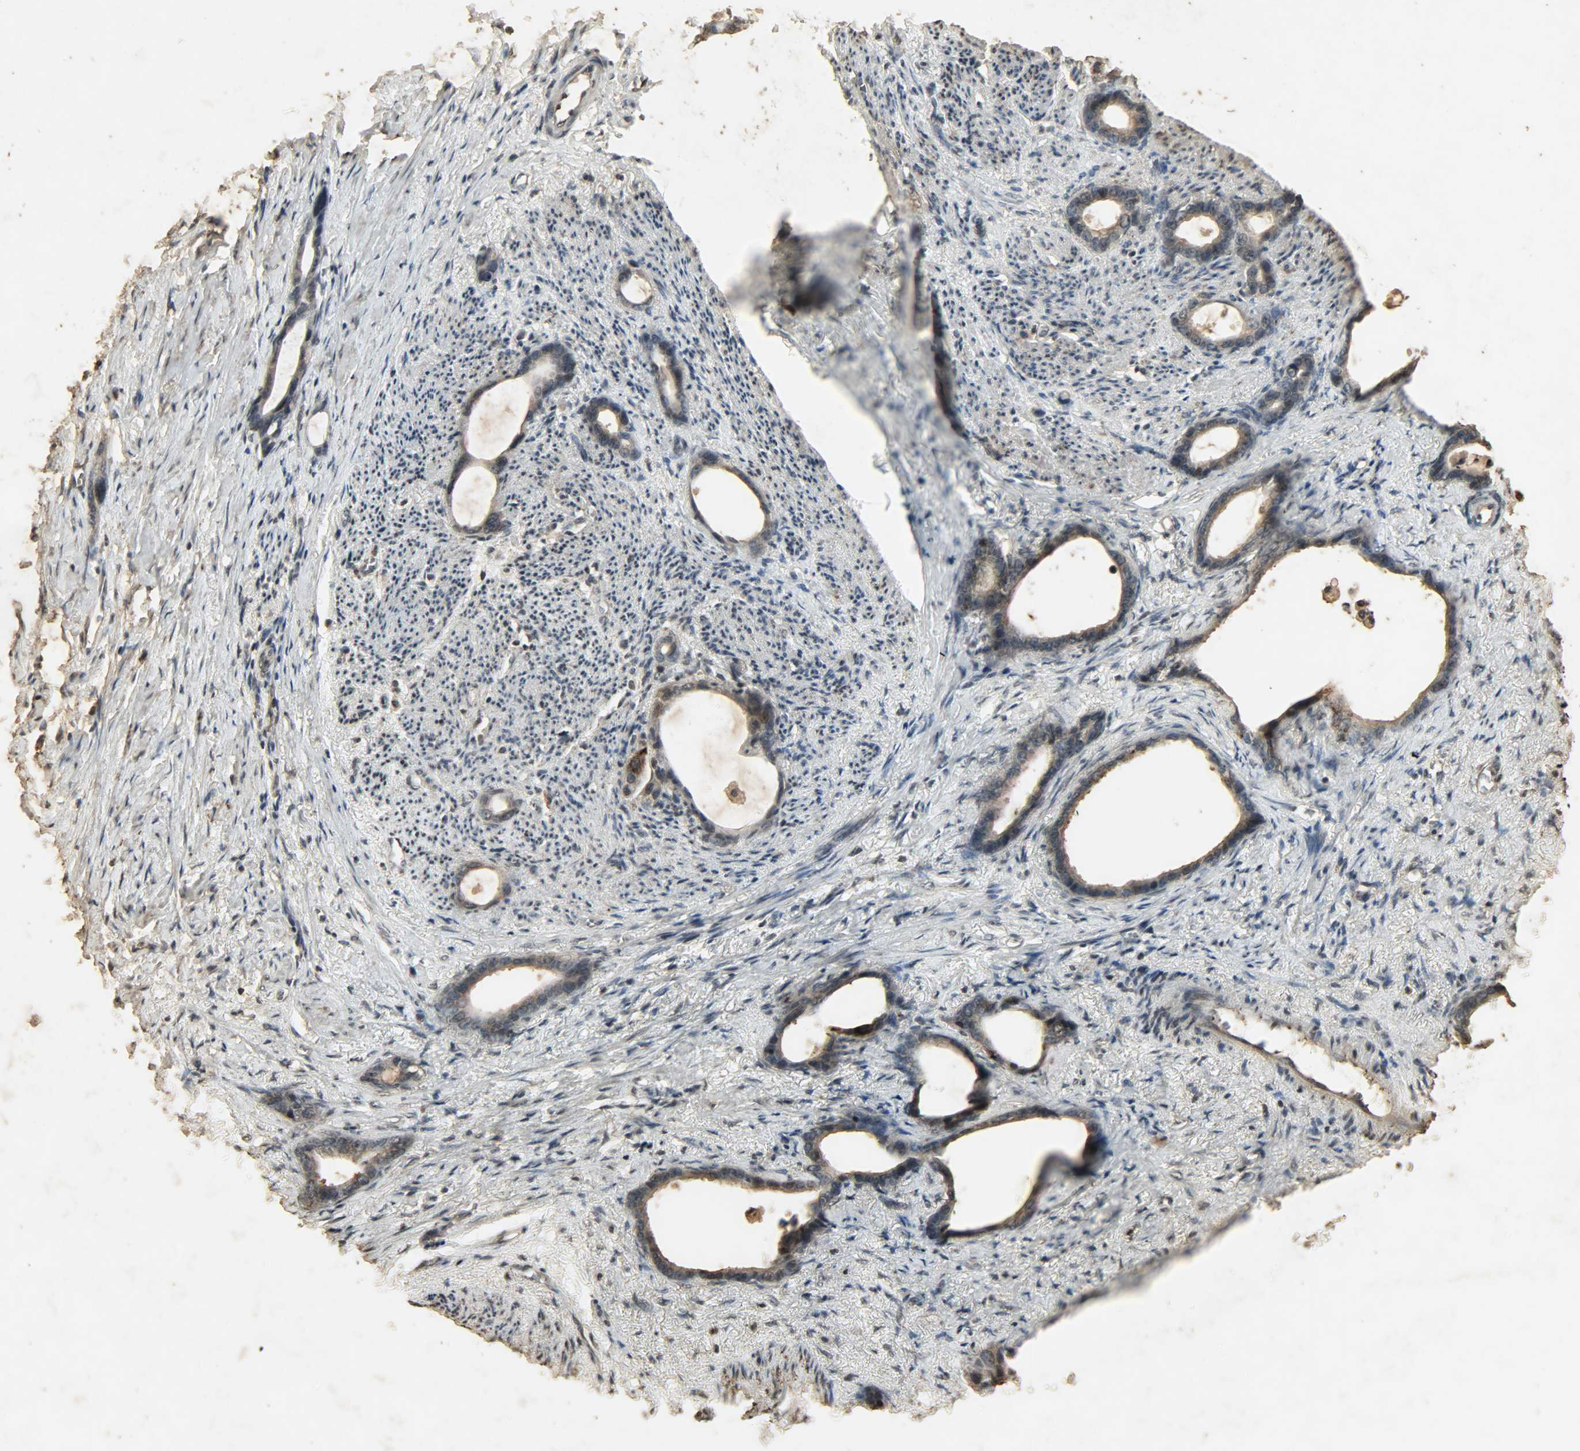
{"staining": {"intensity": "moderate", "quantity": ">75%", "location": "cytoplasmic/membranous,nuclear"}, "tissue": "stomach cancer", "cell_type": "Tumor cells", "image_type": "cancer", "snomed": [{"axis": "morphology", "description": "Adenocarcinoma, NOS"}, {"axis": "topography", "description": "Stomach"}], "caption": "A micrograph of stomach cancer (adenocarcinoma) stained for a protein reveals moderate cytoplasmic/membranous and nuclear brown staining in tumor cells.", "gene": "PPP3R1", "patient": {"sex": "female", "age": 75}}